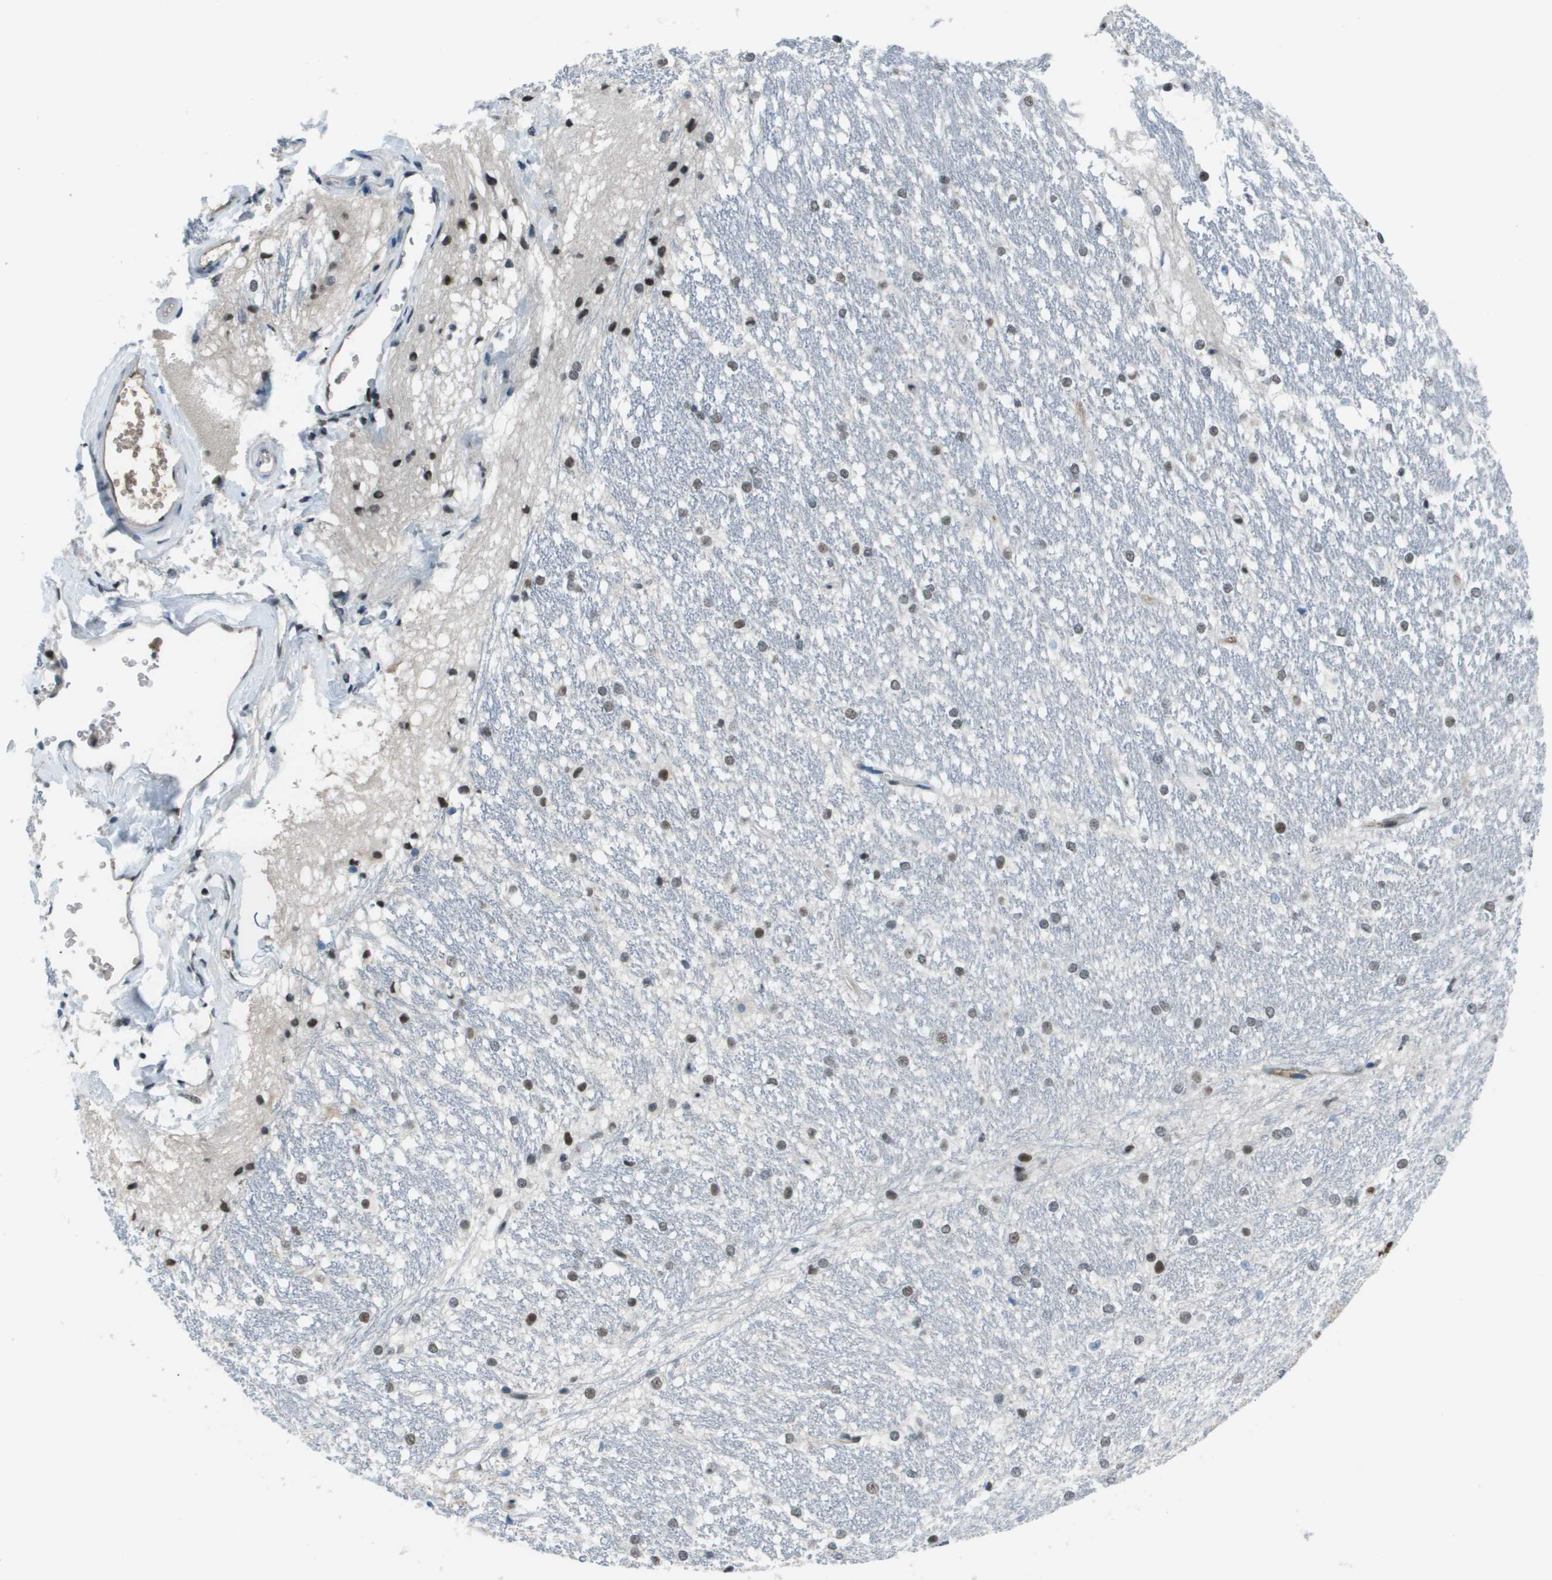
{"staining": {"intensity": "weak", "quantity": "25%-75%", "location": "nuclear"}, "tissue": "hippocampus", "cell_type": "Glial cells", "image_type": "normal", "snomed": [{"axis": "morphology", "description": "Normal tissue, NOS"}, {"axis": "topography", "description": "Hippocampus"}], "caption": "Weak nuclear expression is seen in about 25%-75% of glial cells in normal hippocampus. (brown staining indicates protein expression, while blue staining denotes nuclei).", "gene": "THRAP3", "patient": {"sex": "female", "age": 19}}